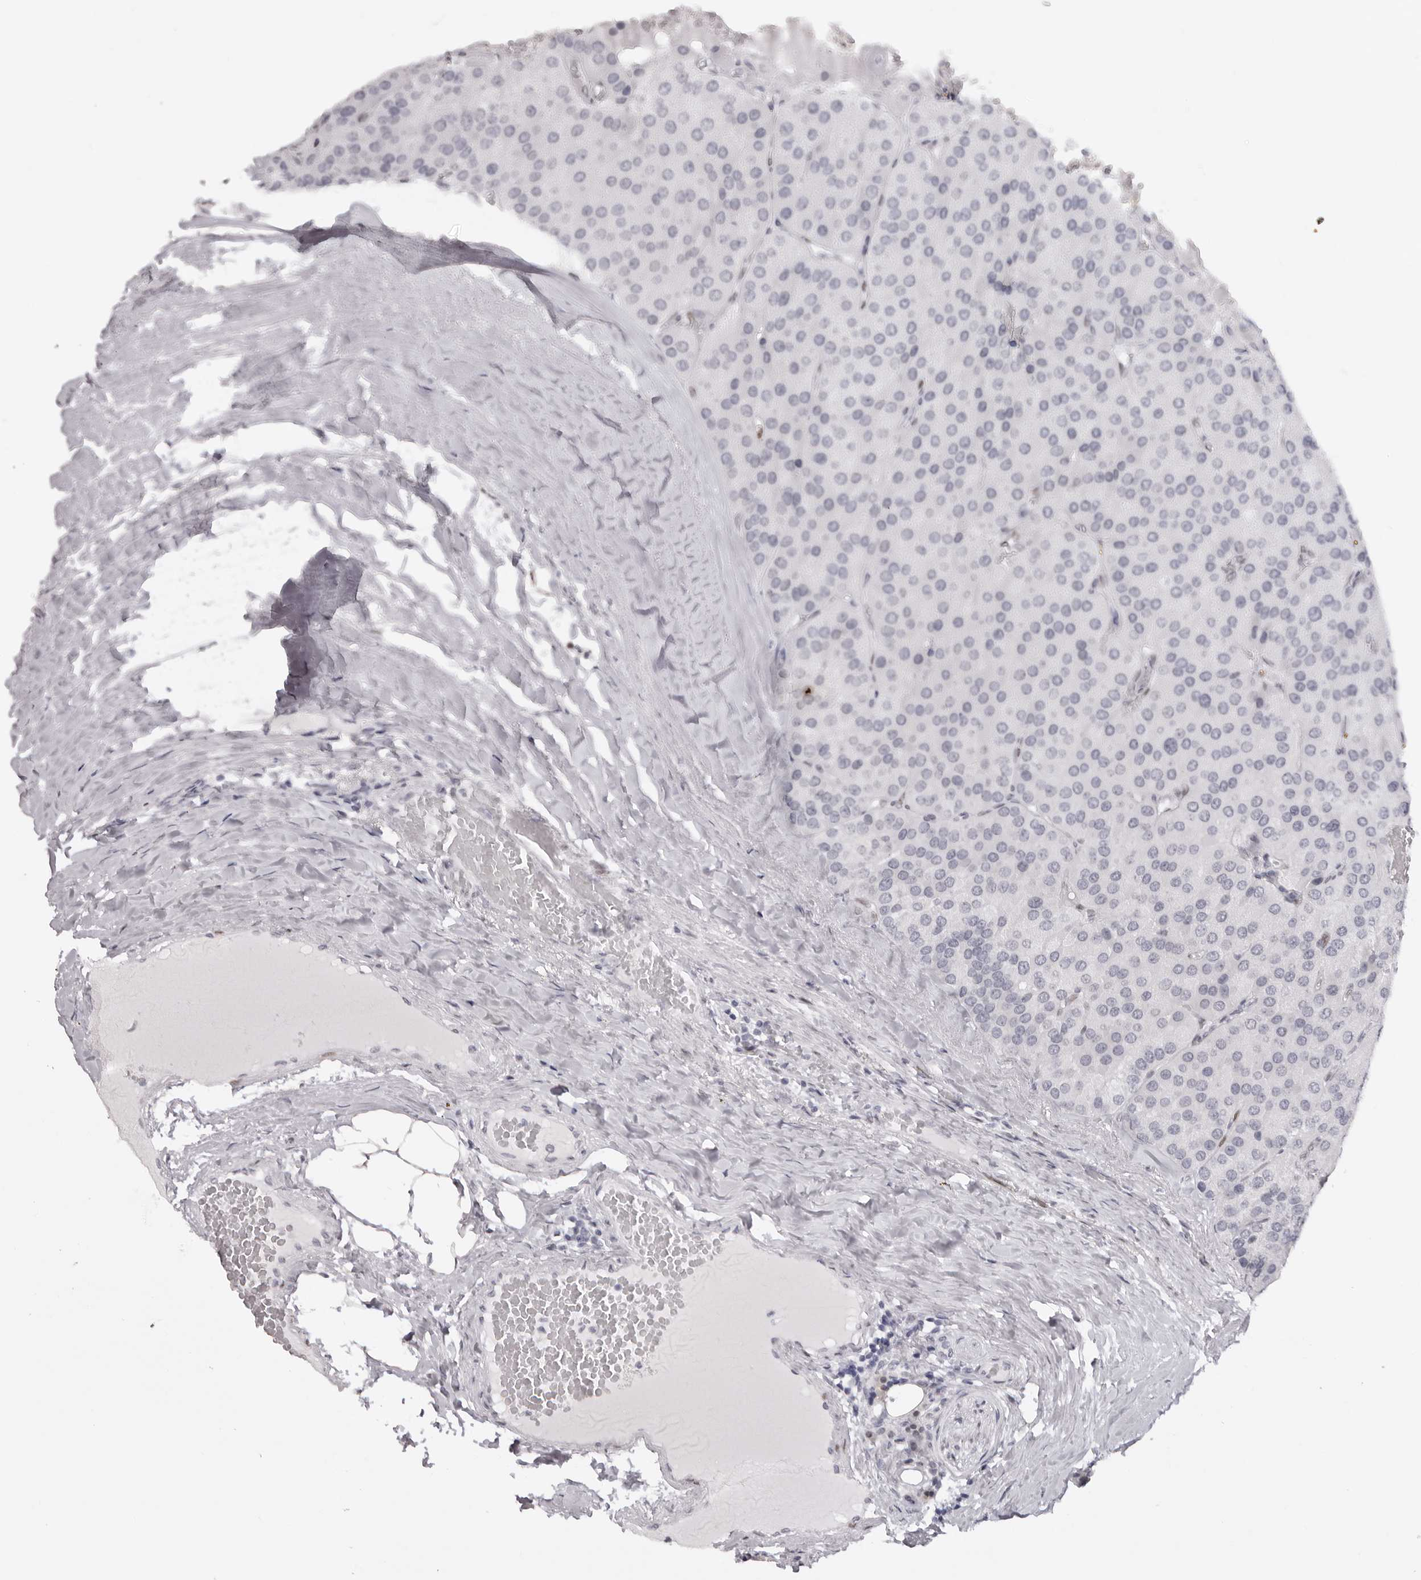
{"staining": {"intensity": "negative", "quantity": "none", "location": "none"}, "tissue": "parathyroid gland", "cell_type": "Glandular cells", "image_type": "normal", "snomed": [{"axis": "morphology", "description": "Normal tissue, NOS"}, {"axis": "morphology", "description": "Adenoma, NOS"}, {"axis": "topography", "description": "Parathyroid gland"}], "caption": "Immunohistochemical staining of unremarkable parathyroid gland displays no significant positivity in glandular cells.", "gene": "MAFK", "patient": {"sex": "female", "age": 86}}